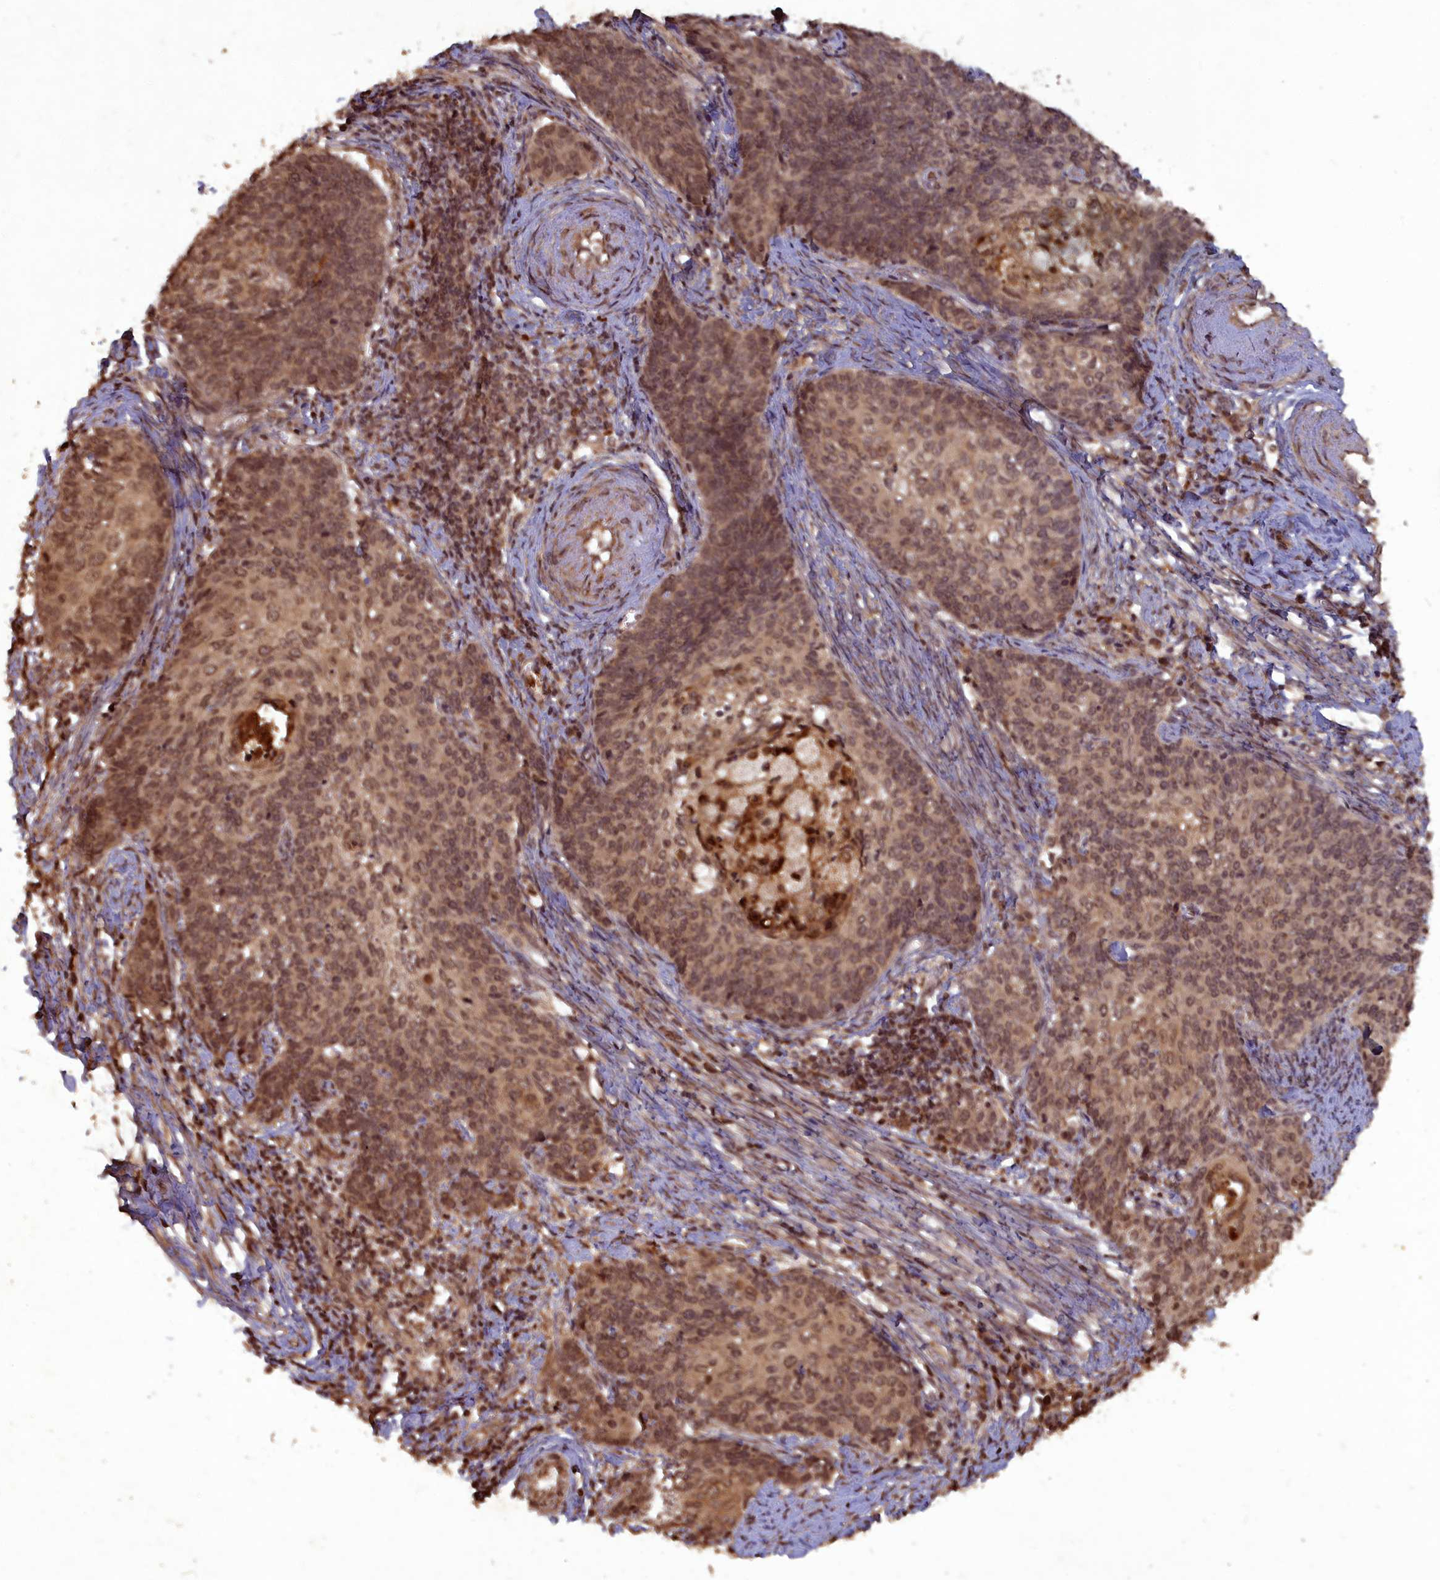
{"staining": {"intensity": "moderate", "quantity": ">75%", "location": "cytoplasmic/membranous,nuclear"}, "tissue": "cervical cancer", "cell_type": "Tumor cells", "image_type": "cancer", "snomed": [{"axis": "morphology", "description": "Squamous cell carcinoma, NOS"}, {"axis": "topography", "description": "Cervix"}], "caption": "Human cervical squamous cell carcinoma stained for a protein (brown) displays moderate cytoplasmic/membranous and nuclear positive staining in approximately >75% of tumor cells.", "gene": "SRMS", "patient": {"sex": "female", "age": 39}}